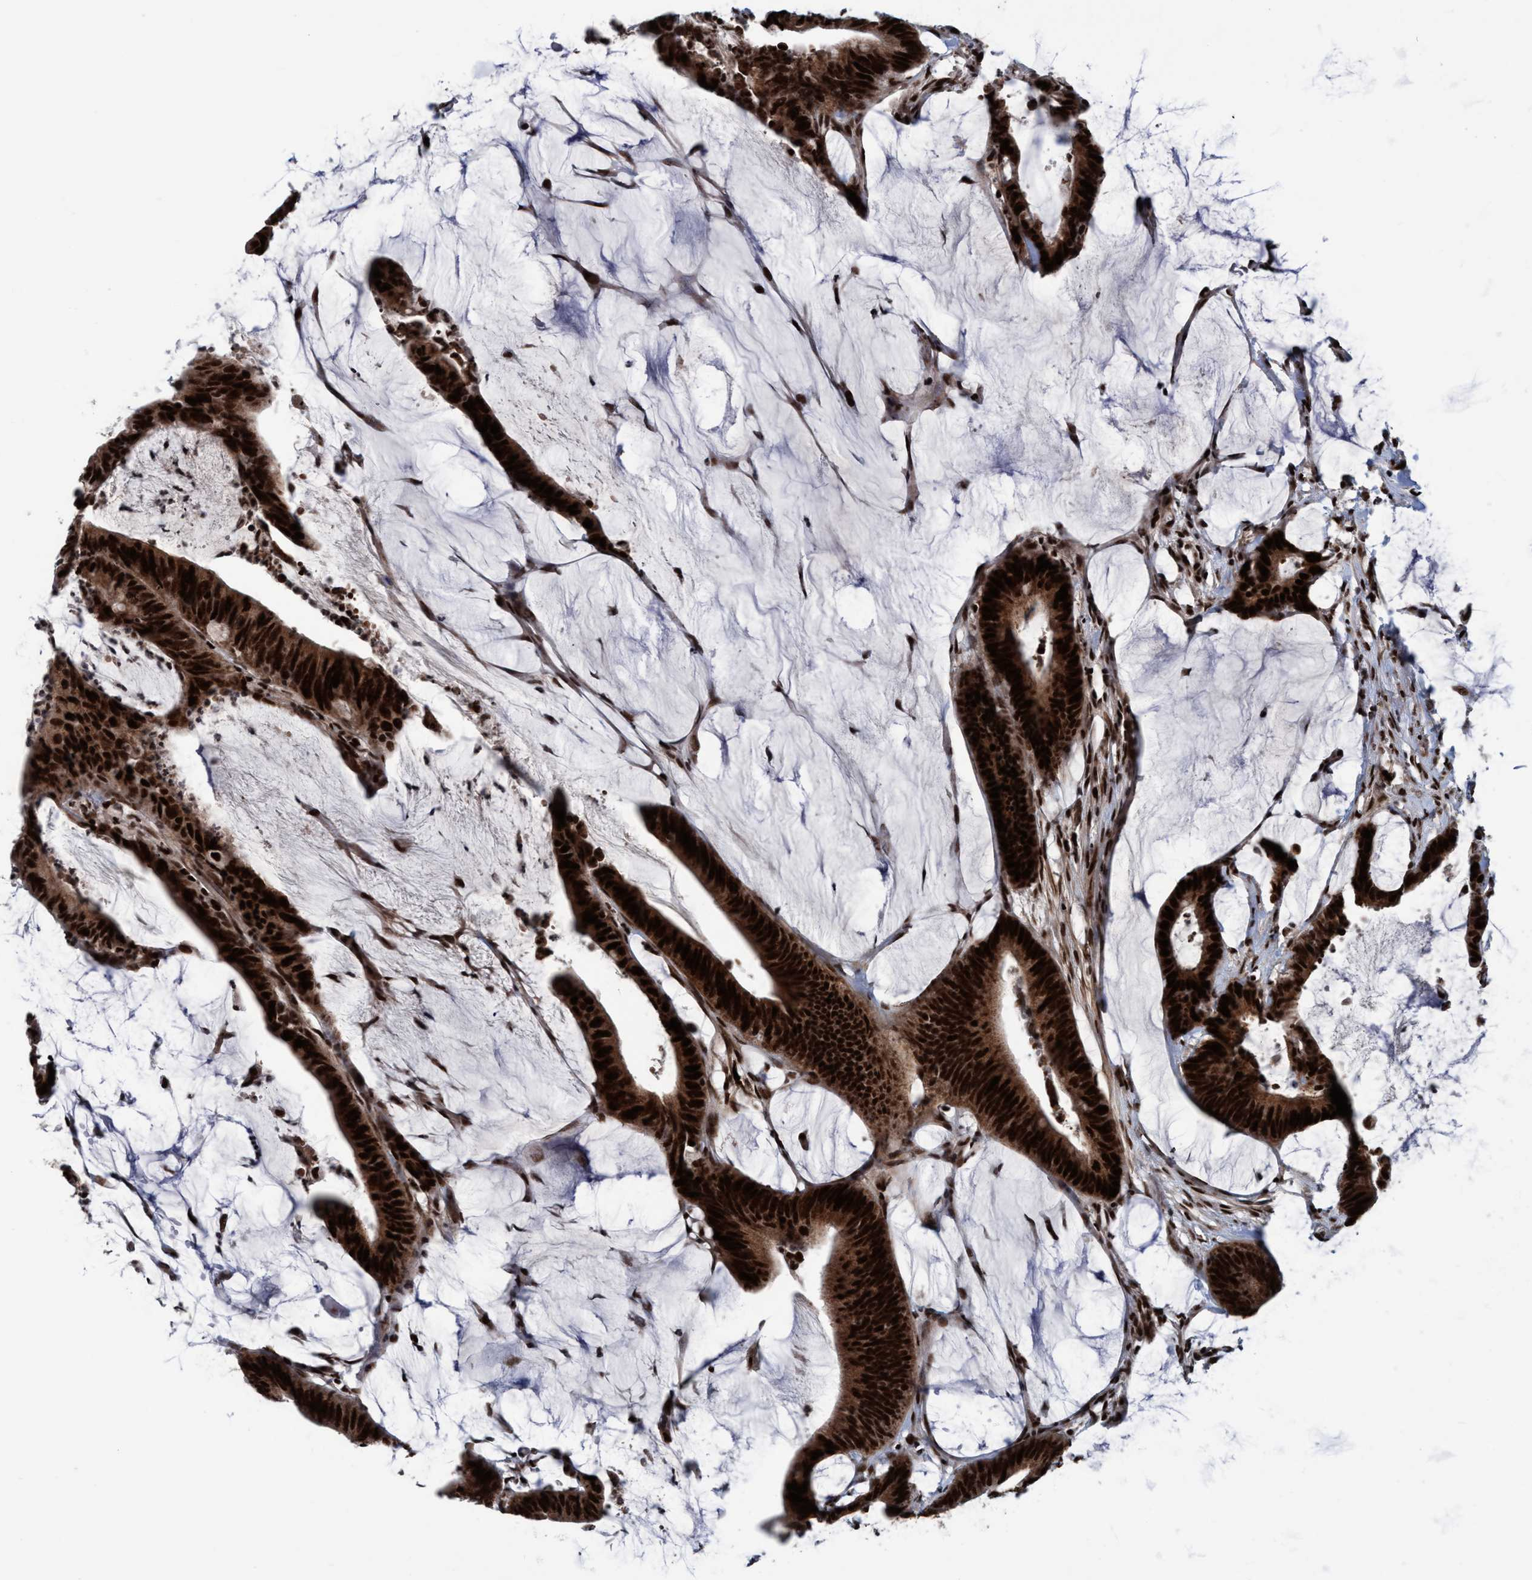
{"staining": {"intensity": "strong", "quantity": ">75%", "location": "cytoplasmic/membranous,nuclear"}, "tissue": "colorectal cancer", "cell_type": "Tumor cells", "image_type": "cancer", "snomed": [{"axis": "morphology", "description": "Adenocarcinoma, NOS"}, {"axis": "topography", "description": "Rectum"}], "caption": "Immunohistochemical staining of human colorectal cancer demonstrates high levels of strong cytoplasmic/membranous and nuclear positivity in approximately >75% of tumor cells.", "gene": "TOPBP1", "patient": {"sex": "female", "age": 66}}